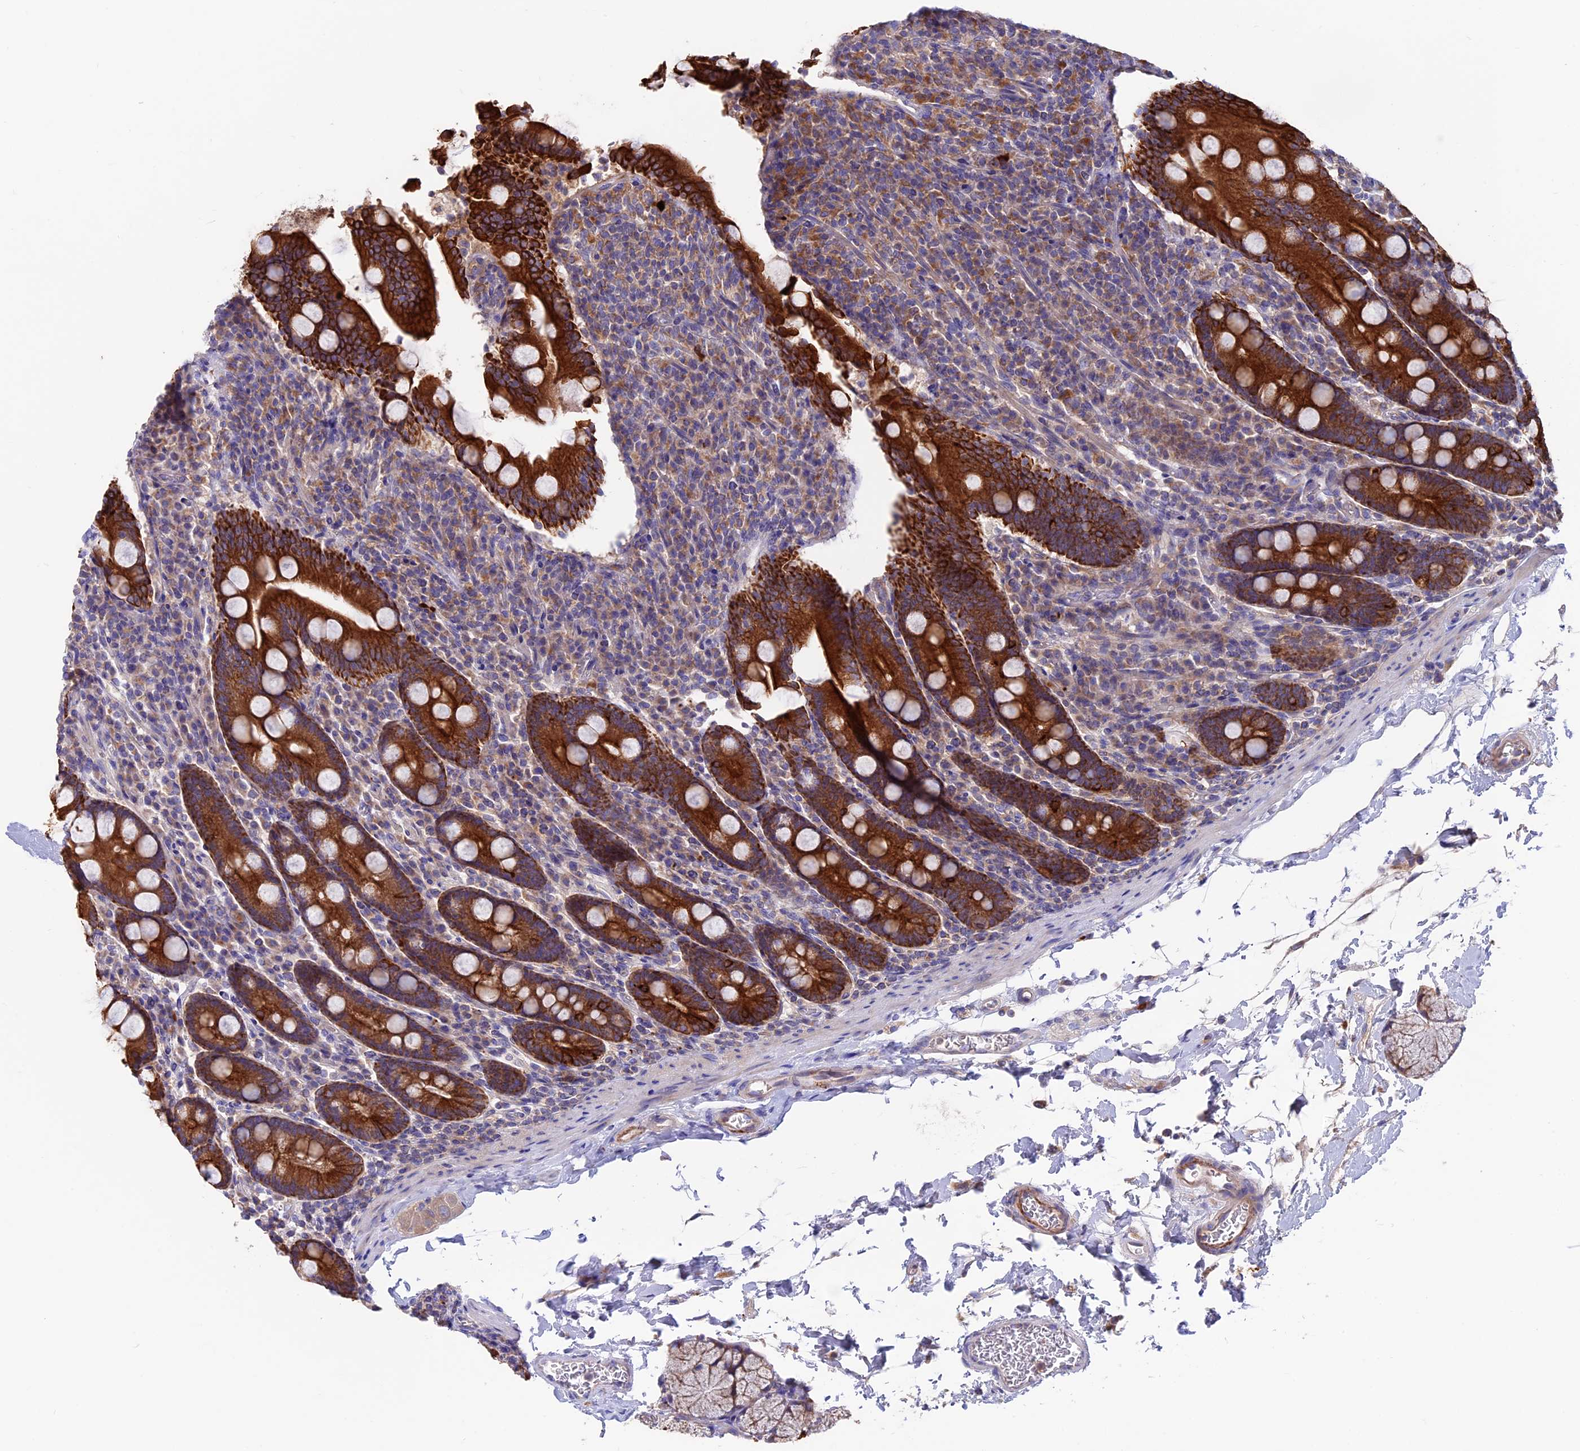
{"staining": {"intensity": "strong", "quantity": ">75%", "location": "cytoplasmic/membranous"}, "tissue": "duodenum", "cell_type": "Glandular cells", "image_type": "normal", "snomed": [{"axis": "morphology", "description": "Normal tissue, NOS"}, {"axis": "topography", "description": "Duodenum"}], "caption": "Protein analysis of normal duodenum reveals strong cytoplasmic/membranous staining in about >75% of glandular cells. (DAB (3,3'-diaminobenzidine) IHC, brown staining for protein, blue staining for nuclei).", "gene": "PTPN9", "patient": {"sex": "male", "age": 35}}